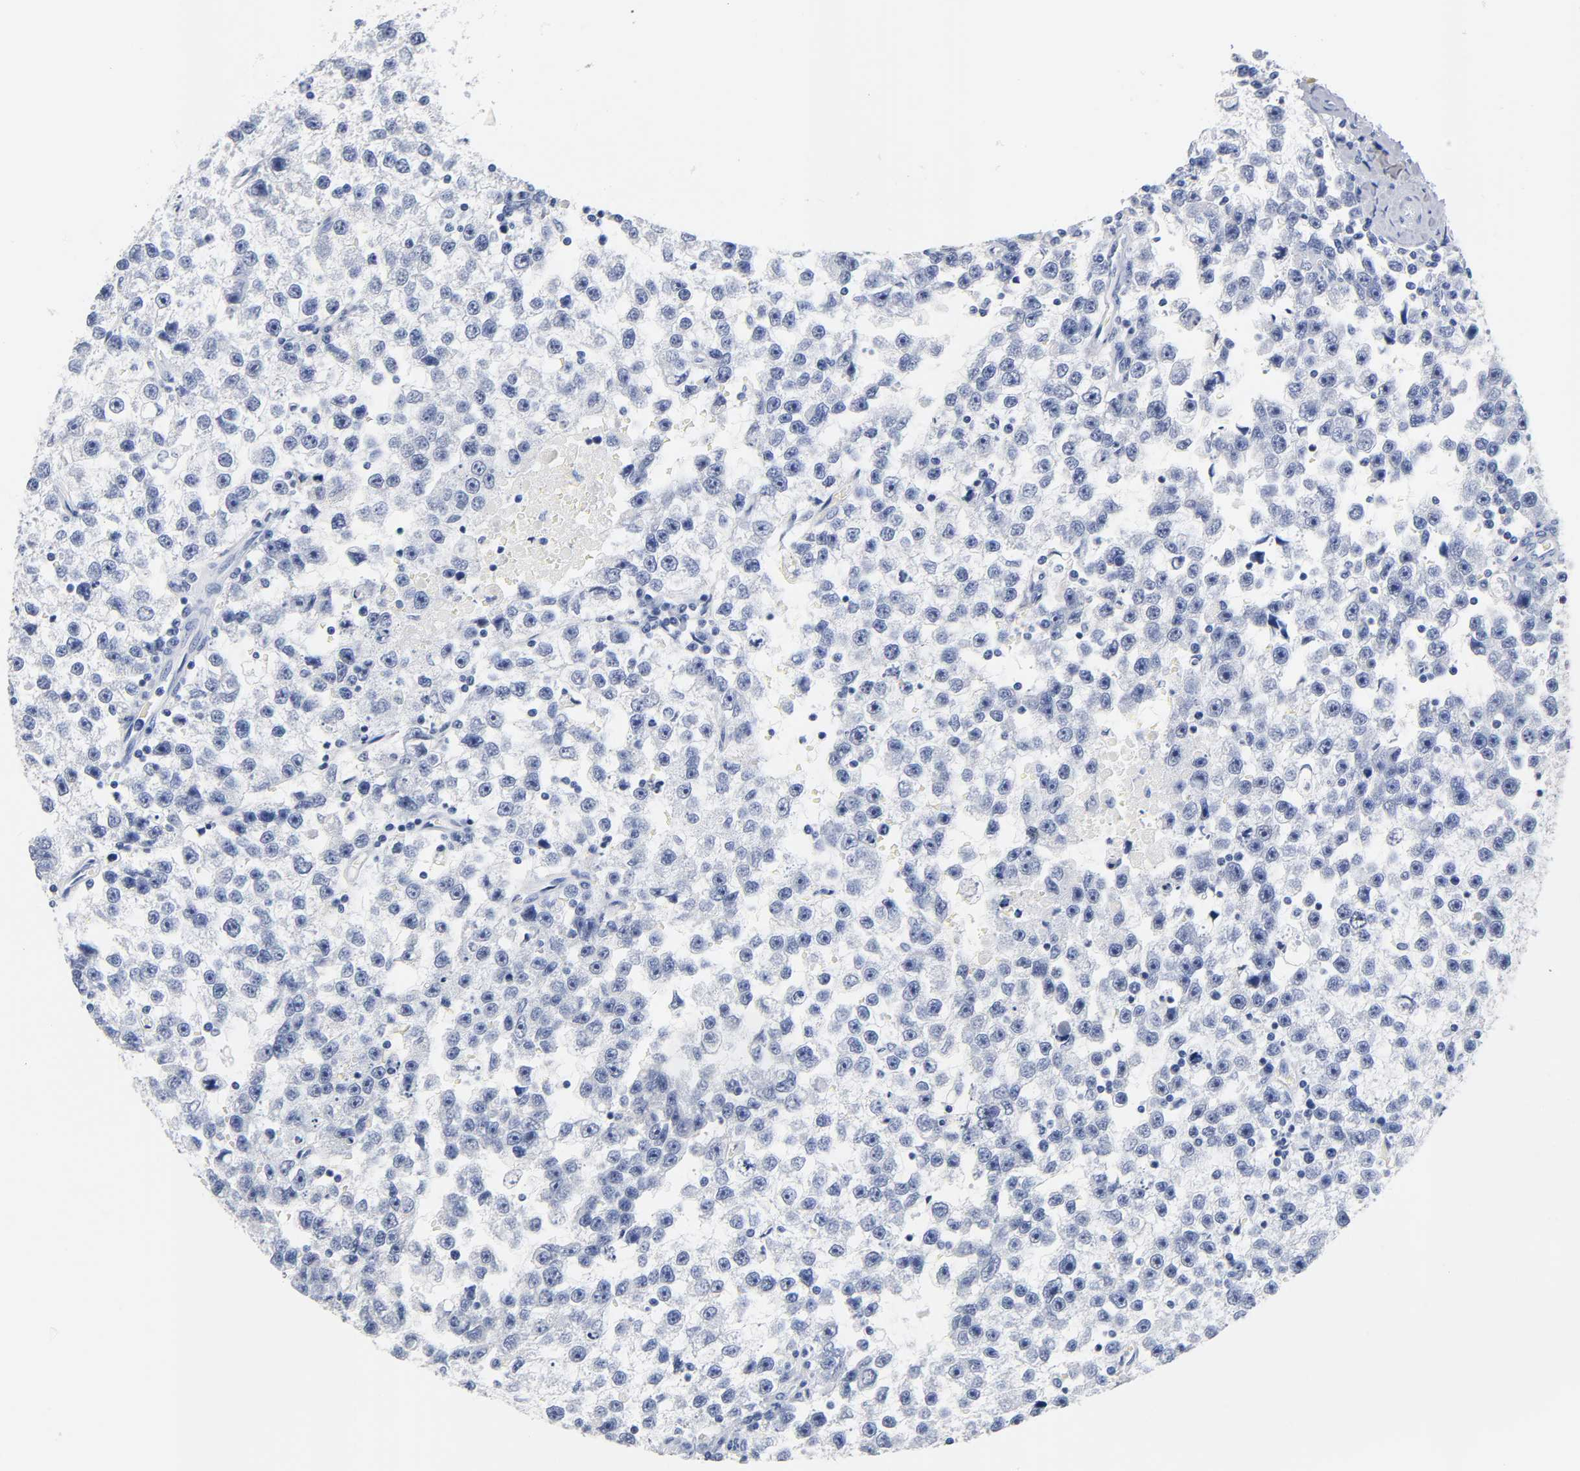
{"staining": {"intensity": "weak", "quantity": "<25%", "location": "nuclear"}, "tissue": "testis cancer", "cell_type": "Tumor cells", "image_type": "cancer", "snomed": [{"axis": "morphology", "description": "Seminoma, NOS"}, {"axis": "topography", "description": "Testis"}], "caption": "An image of human testis cancer (seminoma) is negative for staining in tumor cells.", "gene": "NAB2", "patient": {"sex": "male", "age": 33}}